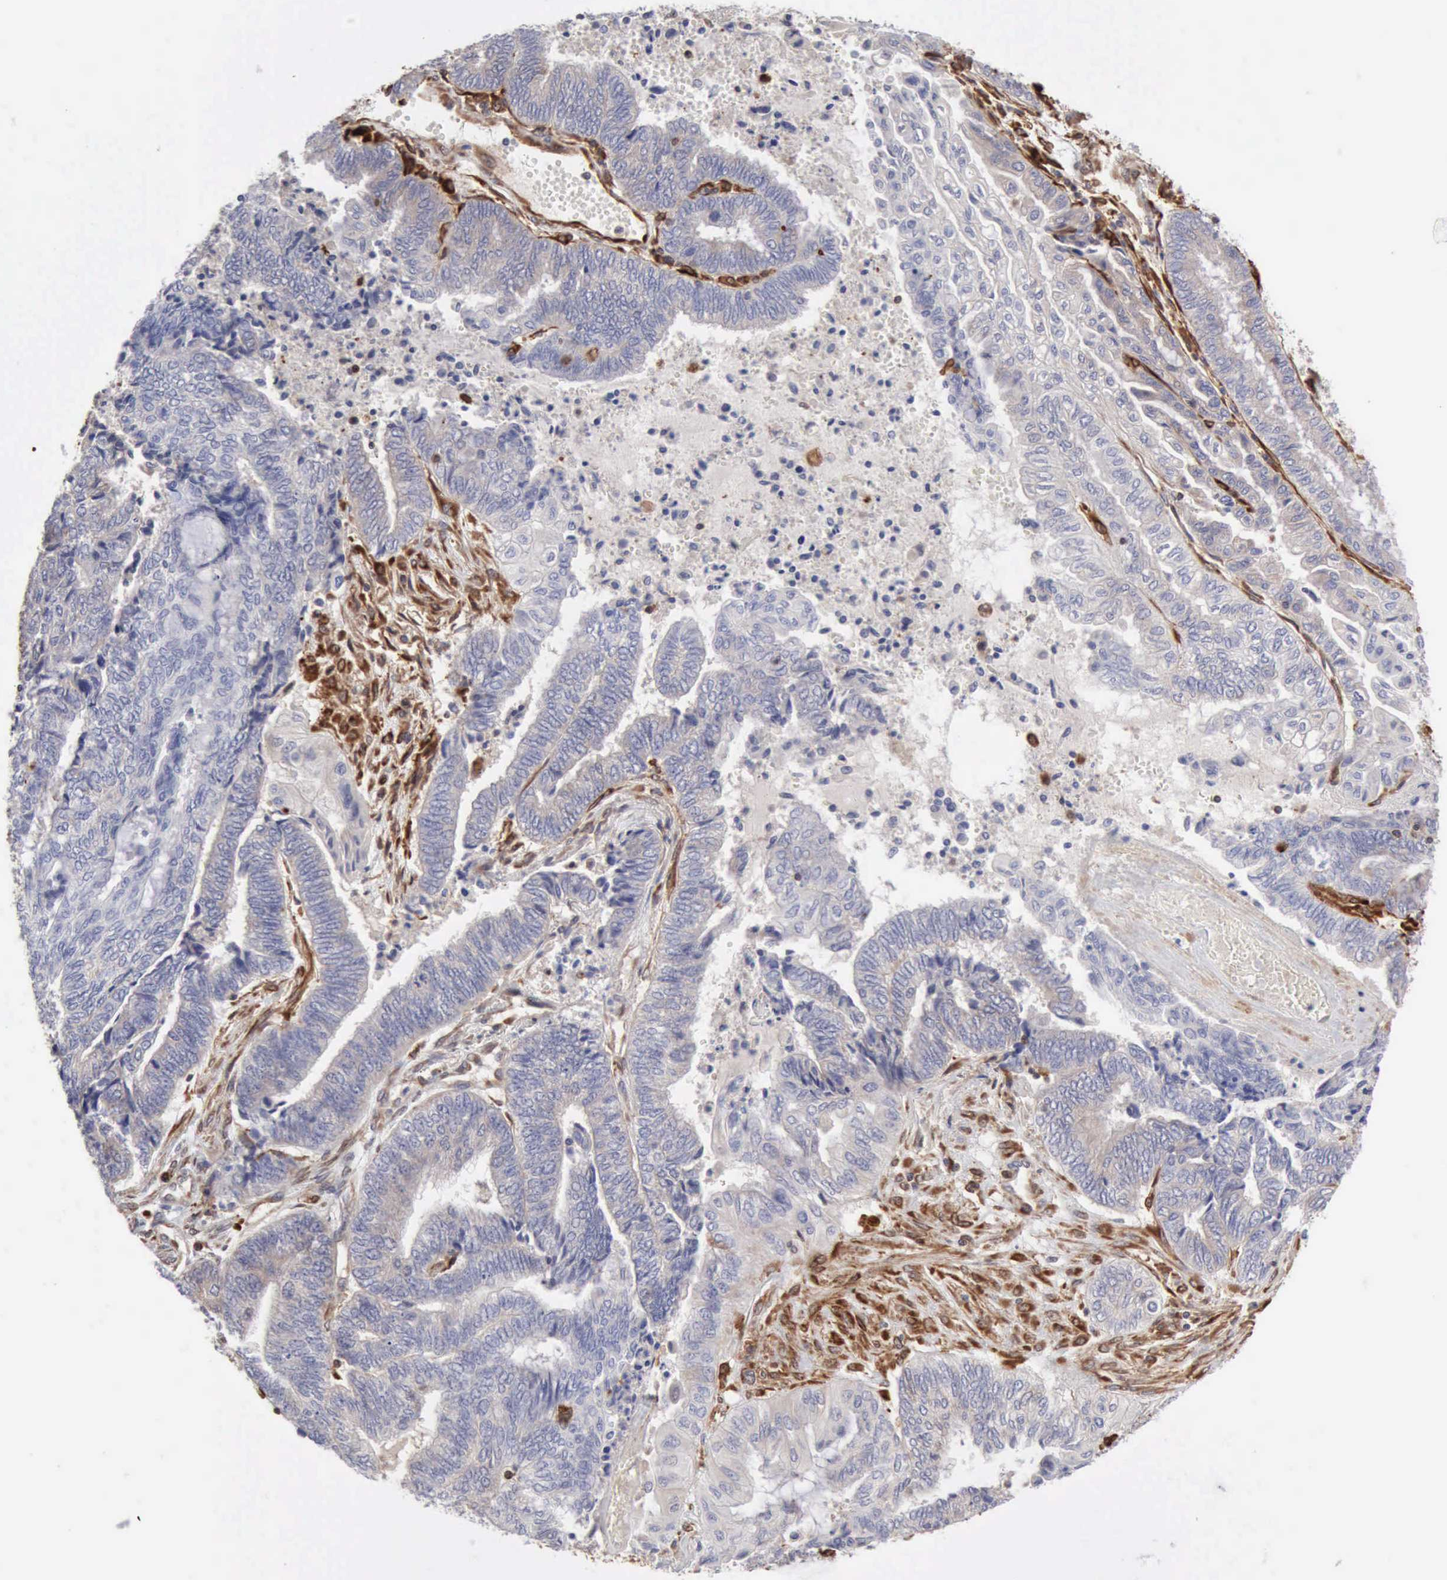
{"staining": {"intensity": "weak", "quantity": ">75%", "location": "cytoplasmic/membranous"}, "tissue": "endometrial cancer", "cell_type": "Tumor cells", "image_type": "cancer", "snomed": [{"axis": "morphology", "description": "Adenocarcinoma, NOS"}, {"axis": "topography", "description": "Uterus"}, {"axis": "topography", "description": "Endometrium"}], "caption": "Endometrial cancer (adenocarcinoma) tissue shows weak cytoplasmic/membranous positivity in about >75% of tumor cells, visualized by immunohistochemistry.", "gene": "APOL2", "patient": {"sex": "female", "age": 70}}